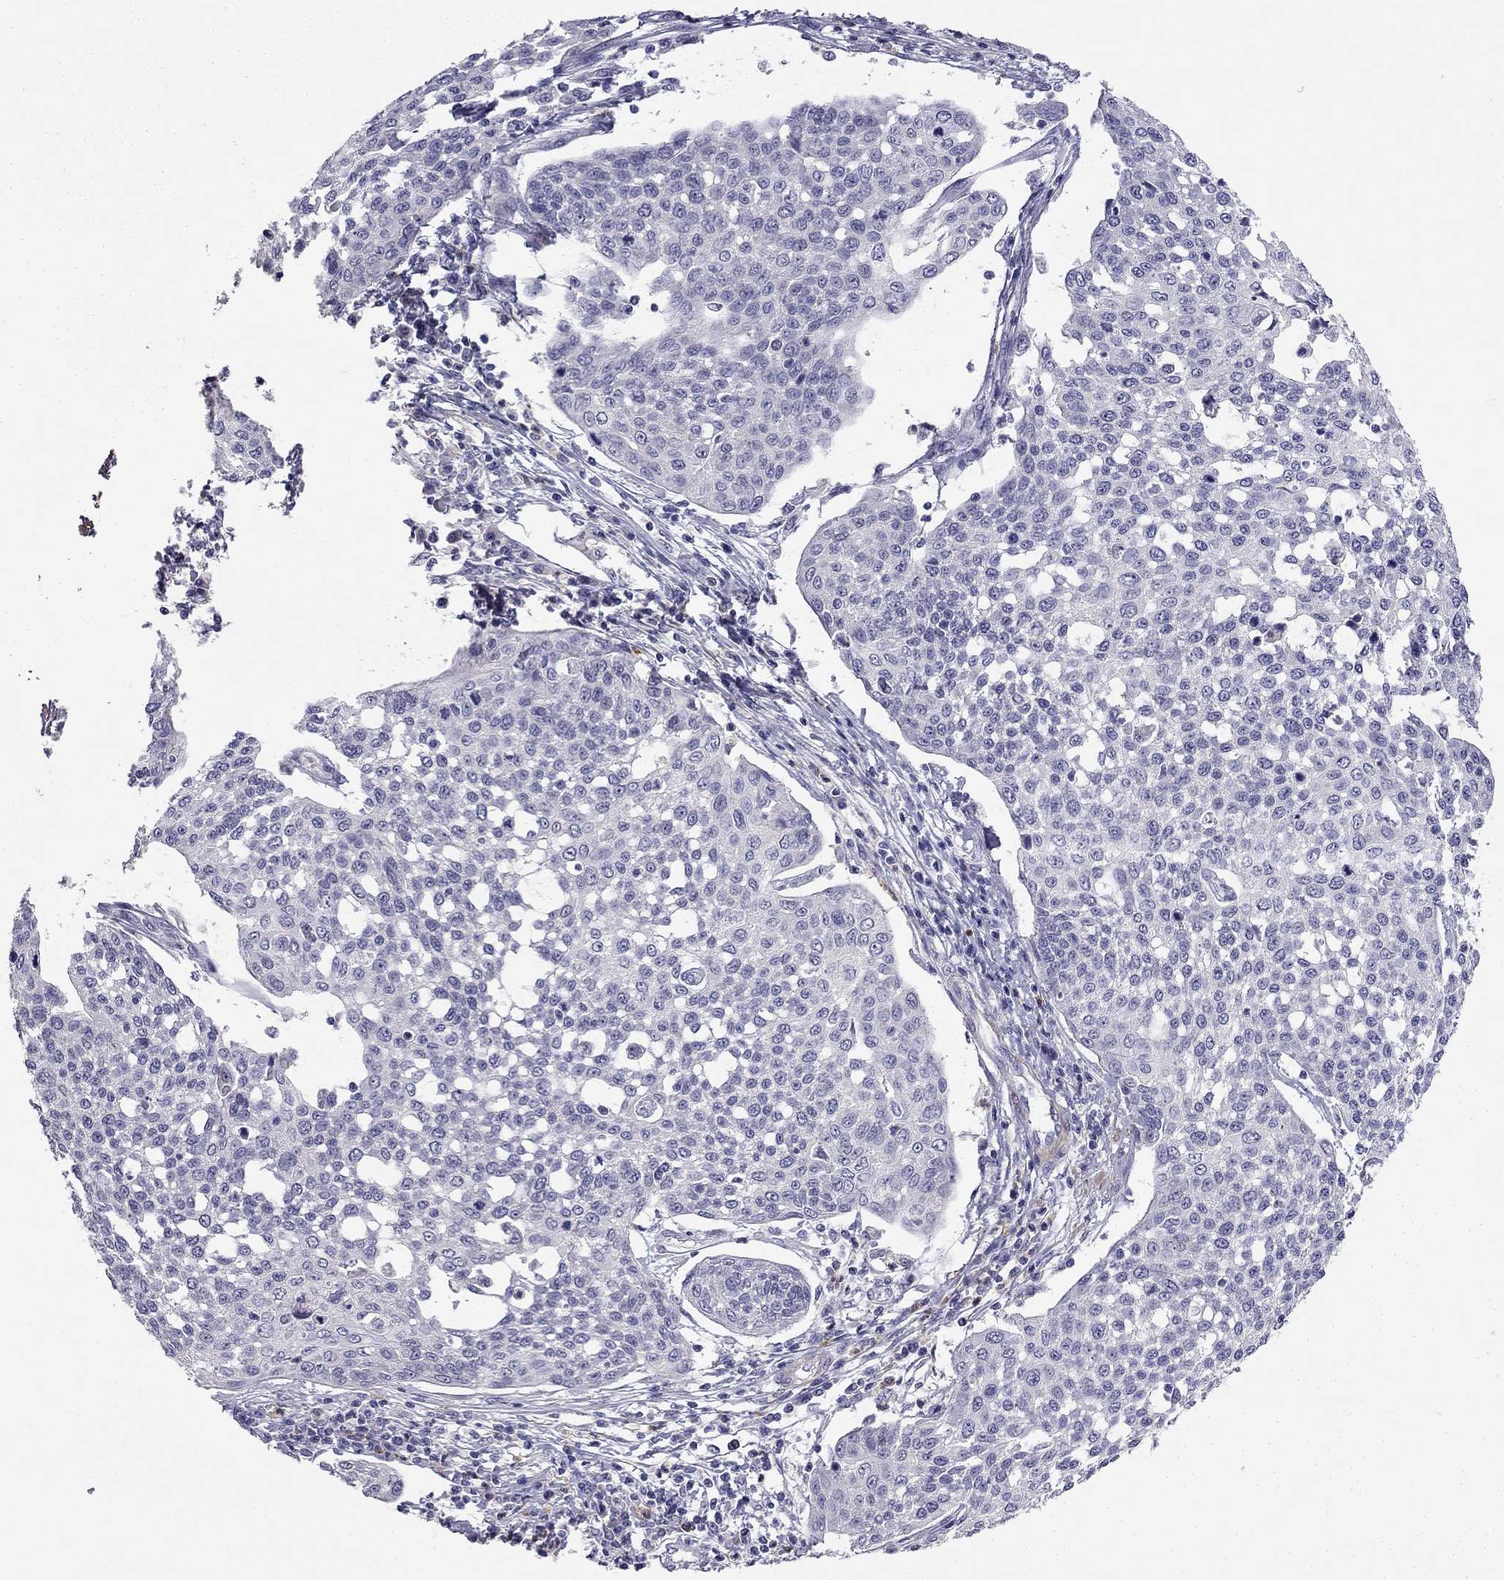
{"staining": {"intensity": "negative", "quantity": "none", "location": "none"}, "tissue": "cervical cancer", "cell_type": "Tumor cells", "image_type": "cancer", "snomed": [{"axis": "morphology", "description": "Squamous cell carcinoma, NOS"}, {"axis": "topography", "description": "Cervix"}], "caption": "This is an IHC micrograph of human cervical cancer. There is no positivity in tumor cells.", "gene": "C16orf89", "patient": {"sex": "female", "age": 34}}